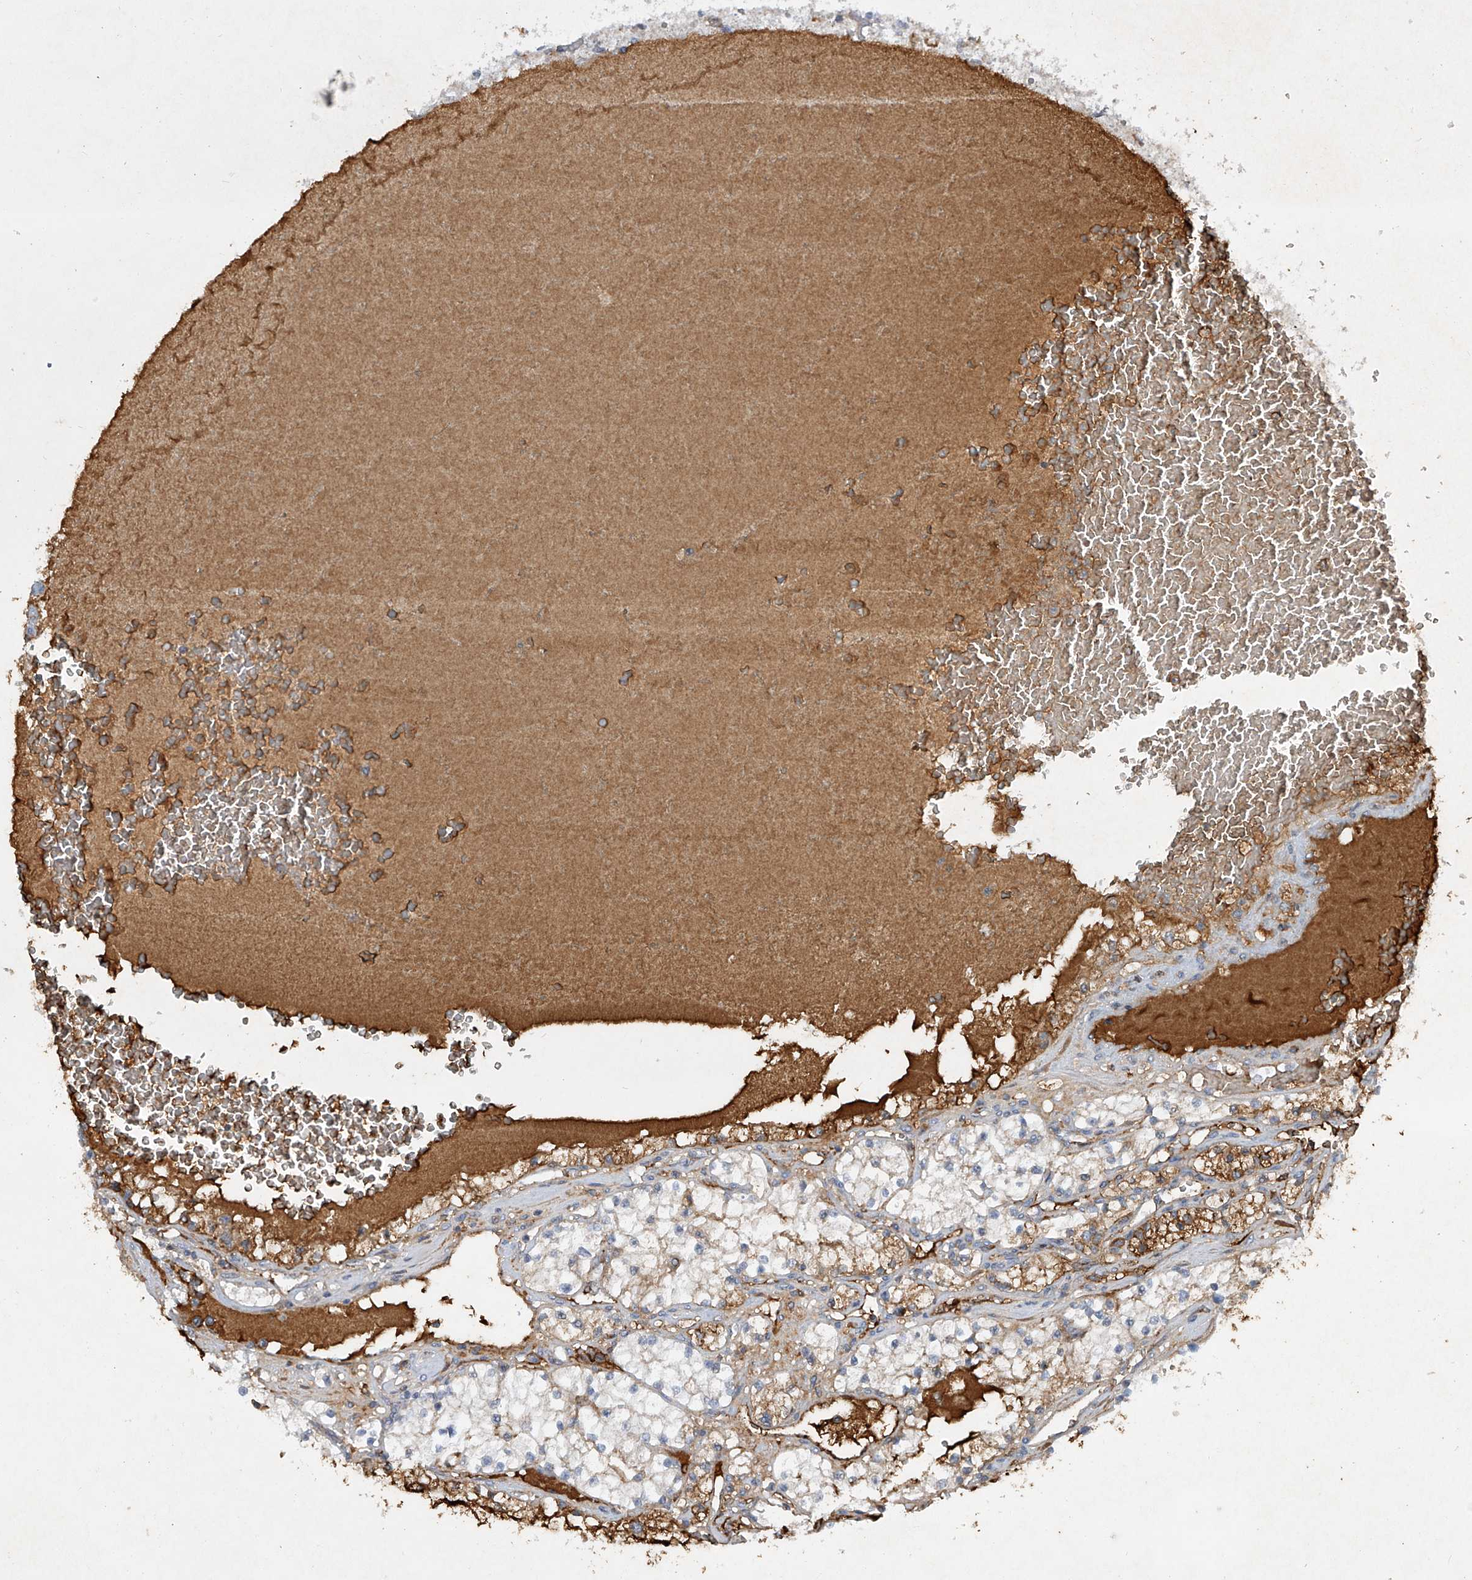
{"staining": {"intensity": "negative", "quantity": "none", "location": "none"}, "tissue": "renal cancer", "cell_type": "Tumor cells", "image_type": "cancer", "snomed": [{"axis": "morphology", "description": "Adenocarcinoma, NOS"}, {"axis": "topography", "description": "Kidney"}], "caption": "A micrograph of renal cancer stained for a protein reveals no brown staining in tumor cells.", "gene": "HAS3", "patient": {"sex": "male", "age": 68}}